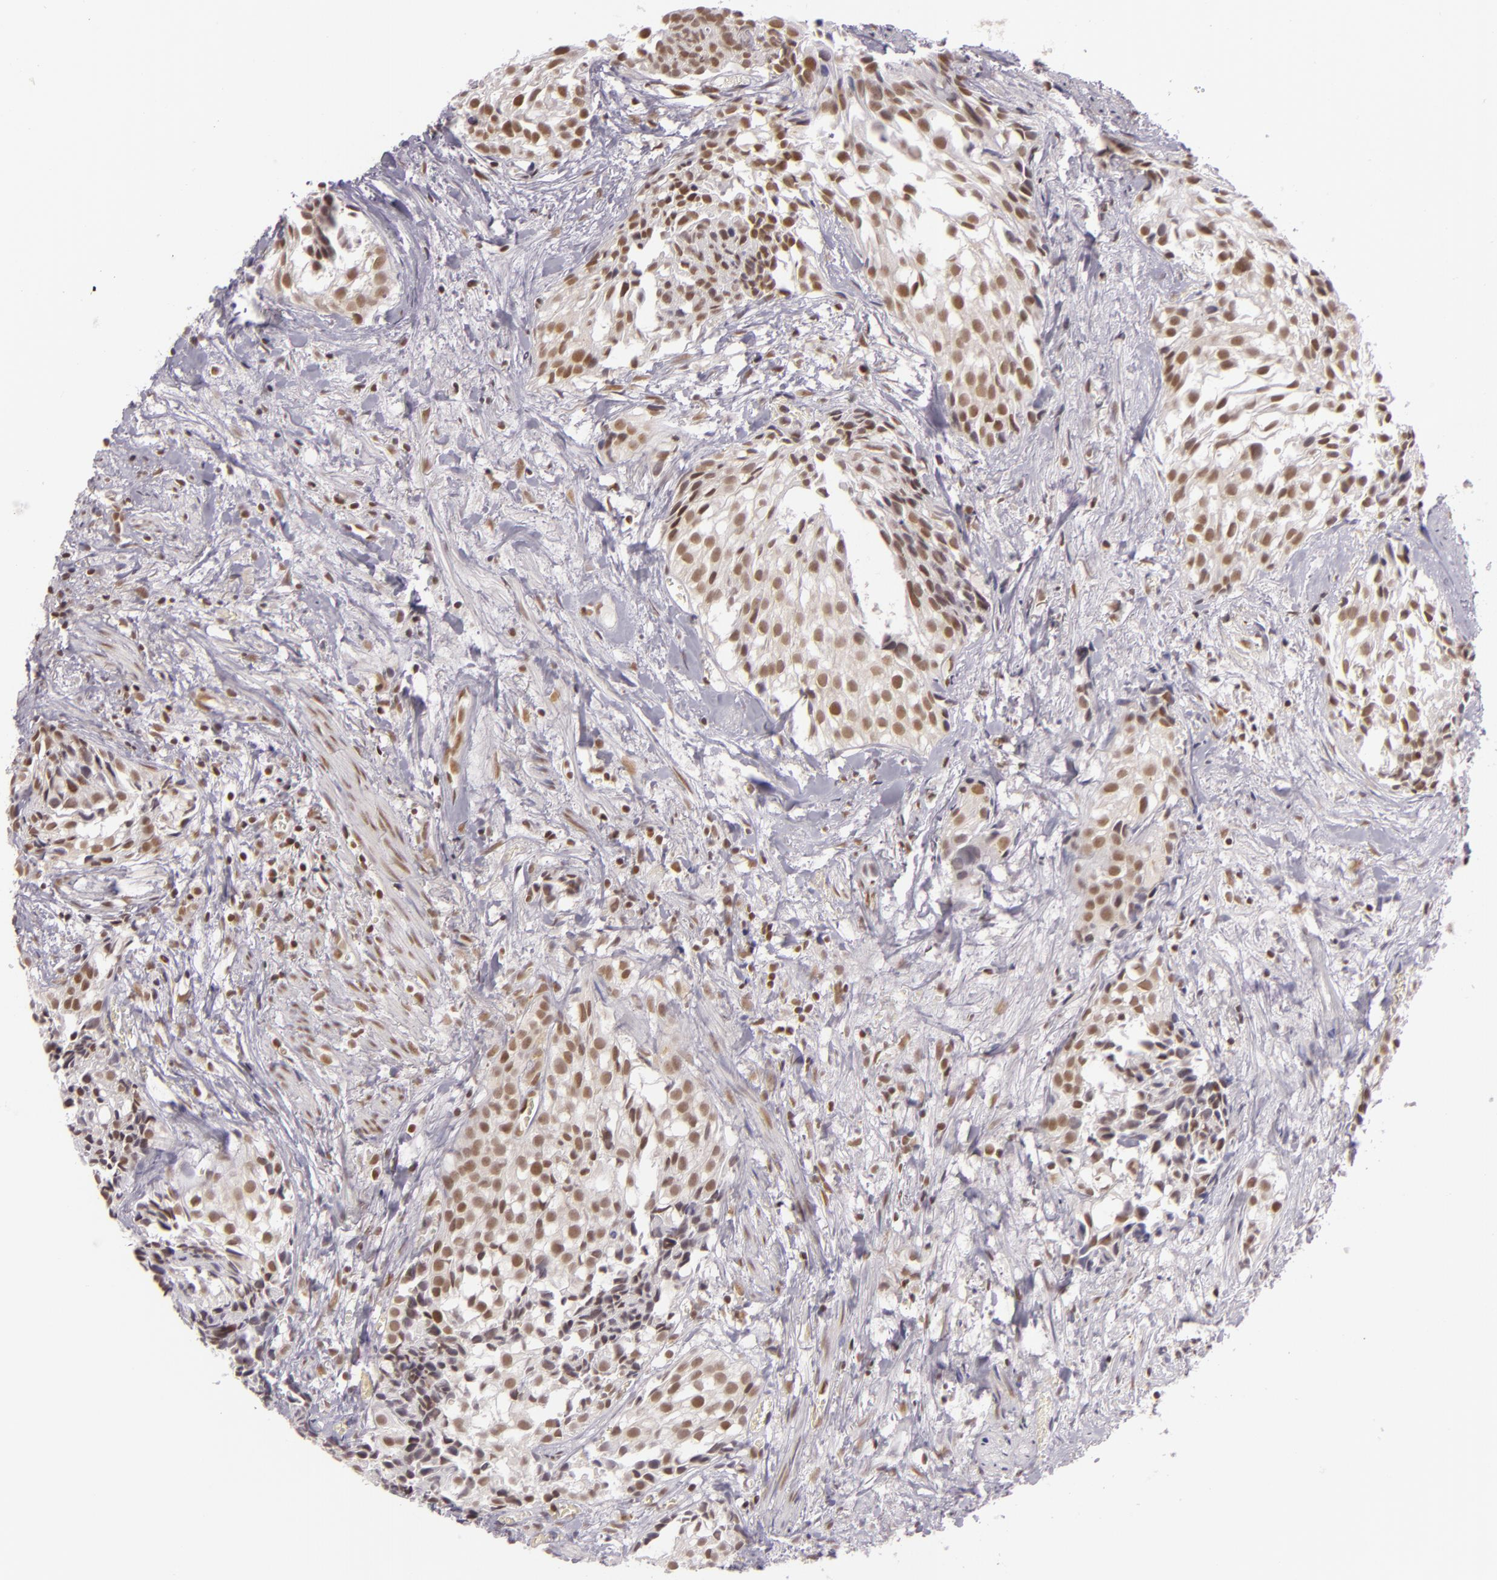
{"staining": {"intensity": "moderate", "quantity": ">75%", "location": "nuclear"}, "tissue": "urothelial cancer", "cell_type": "Tumor cells", "image_type": "cancer", "snomed": [{"axis": "morphology", "description": "Urothelial carcinoma, High grade"}, {"axis": "topography", "description": "Urinary bladder"}], "caption": "Human urothelial carcinoma (high-grade) stained for a protein (brown) demonstrates moderate nuclear positive staining in approximately >75% of tumor cells.", "gene": "ZFX", "patient": {"sex": "female", "age": 78}}